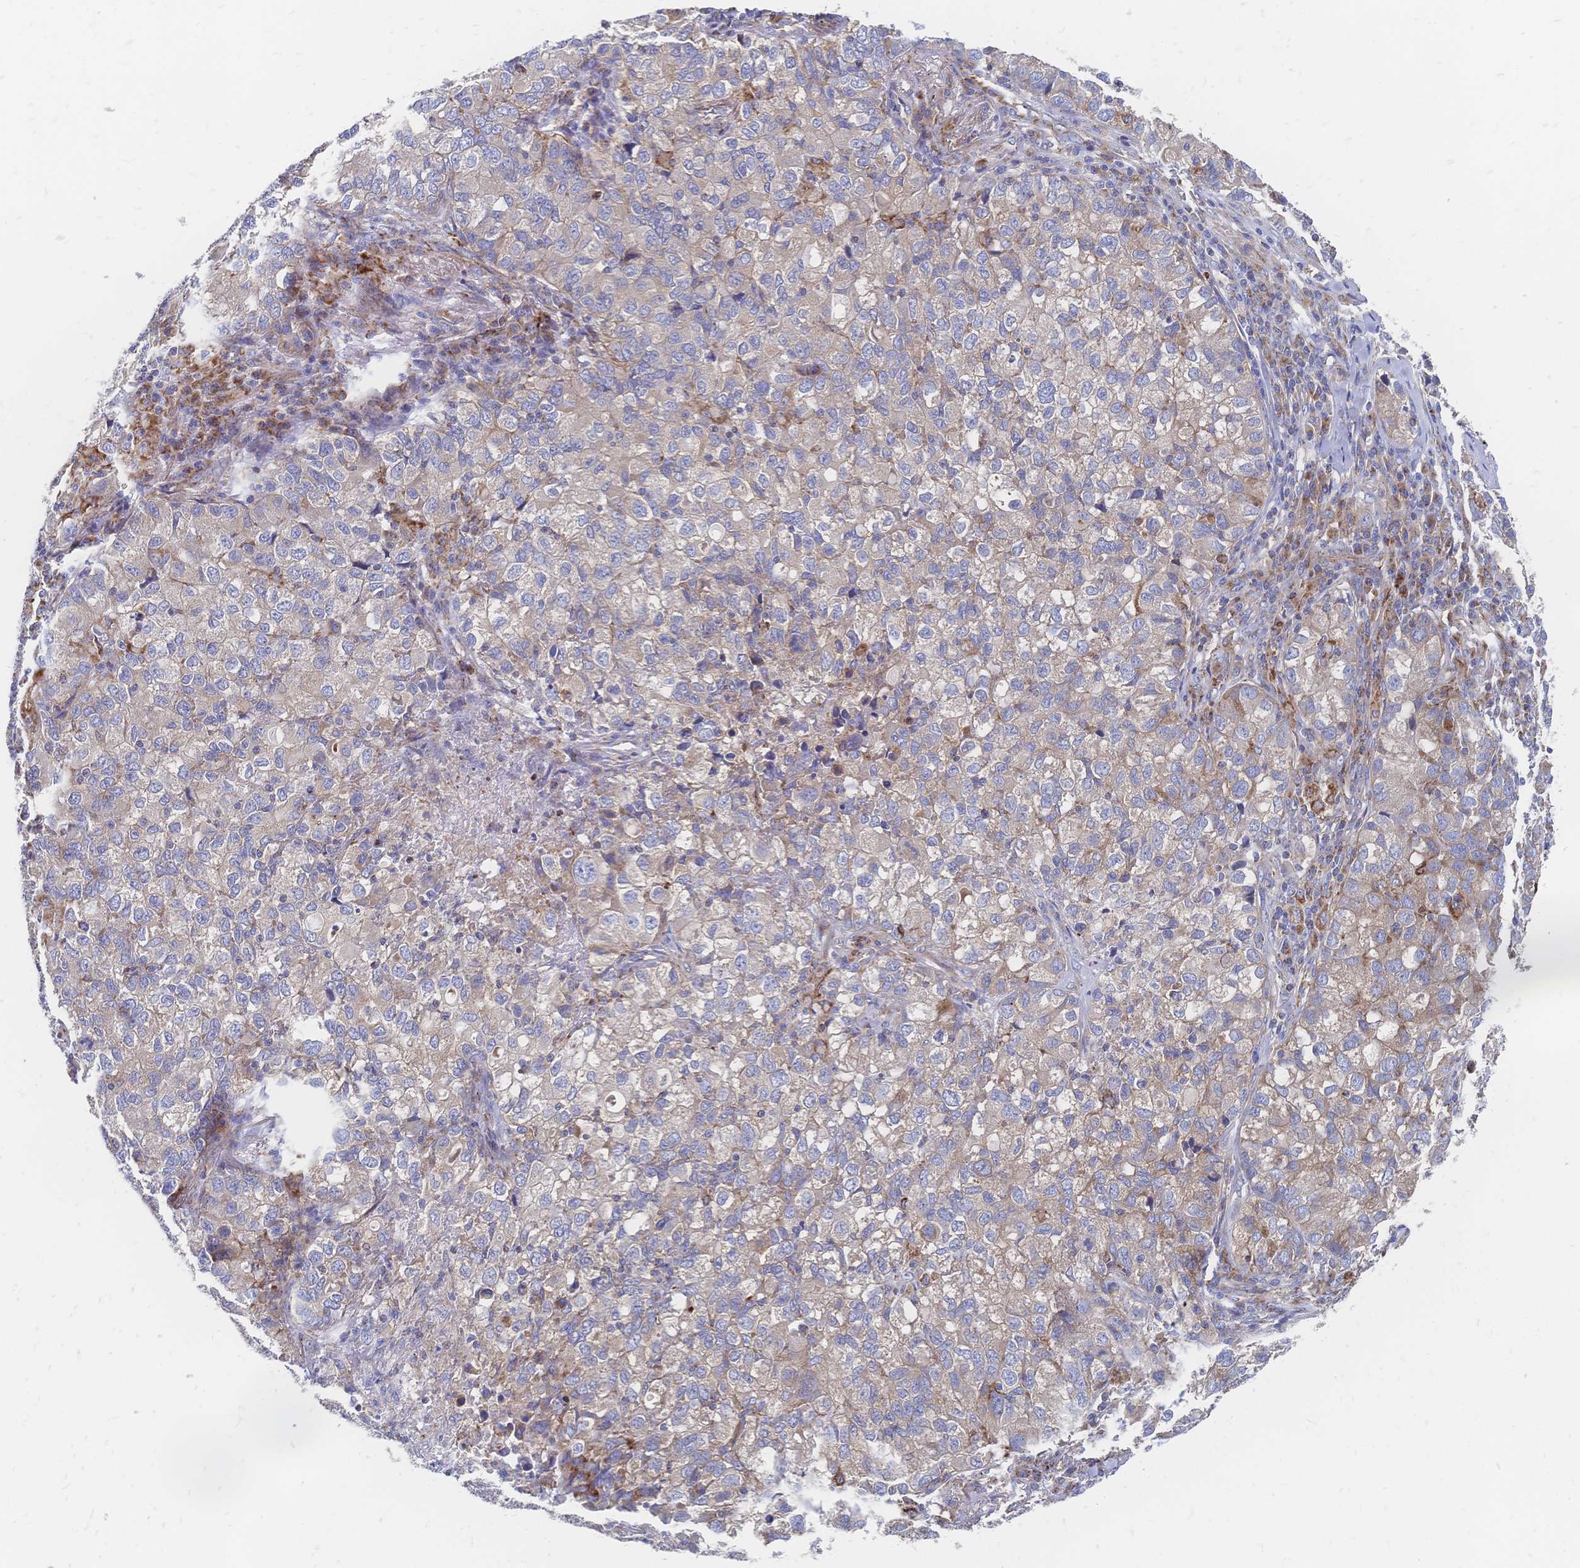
{"staining": {"intensity": "weak", "quantity": "<25%", "location": "cytoplasmic/membranous"}, "tissue": "lung cancer", "cell_type": "Tumor cells", "image_type": "cancer", "snomed": [{"axis": "morphology", "description": "Normal morphology"}, {"axis": "morphology", "description": "Adenocarcinoma, NOS"}, {"axis": "topography", "description": "Lymph node"}, {"axis": "topography", "description": "Lung"}], "caption": "The histopathology image displays no significant expression in tumor cells of adenocarcinoma (lung). (Stains: DAB immunohistochemistry (IHC) with hematoxylin counter stain, Microscopy: brightfield microscopy at high magnification).", "gene": "SORBS1", "patient": {"sex": "female", "age": 51}}